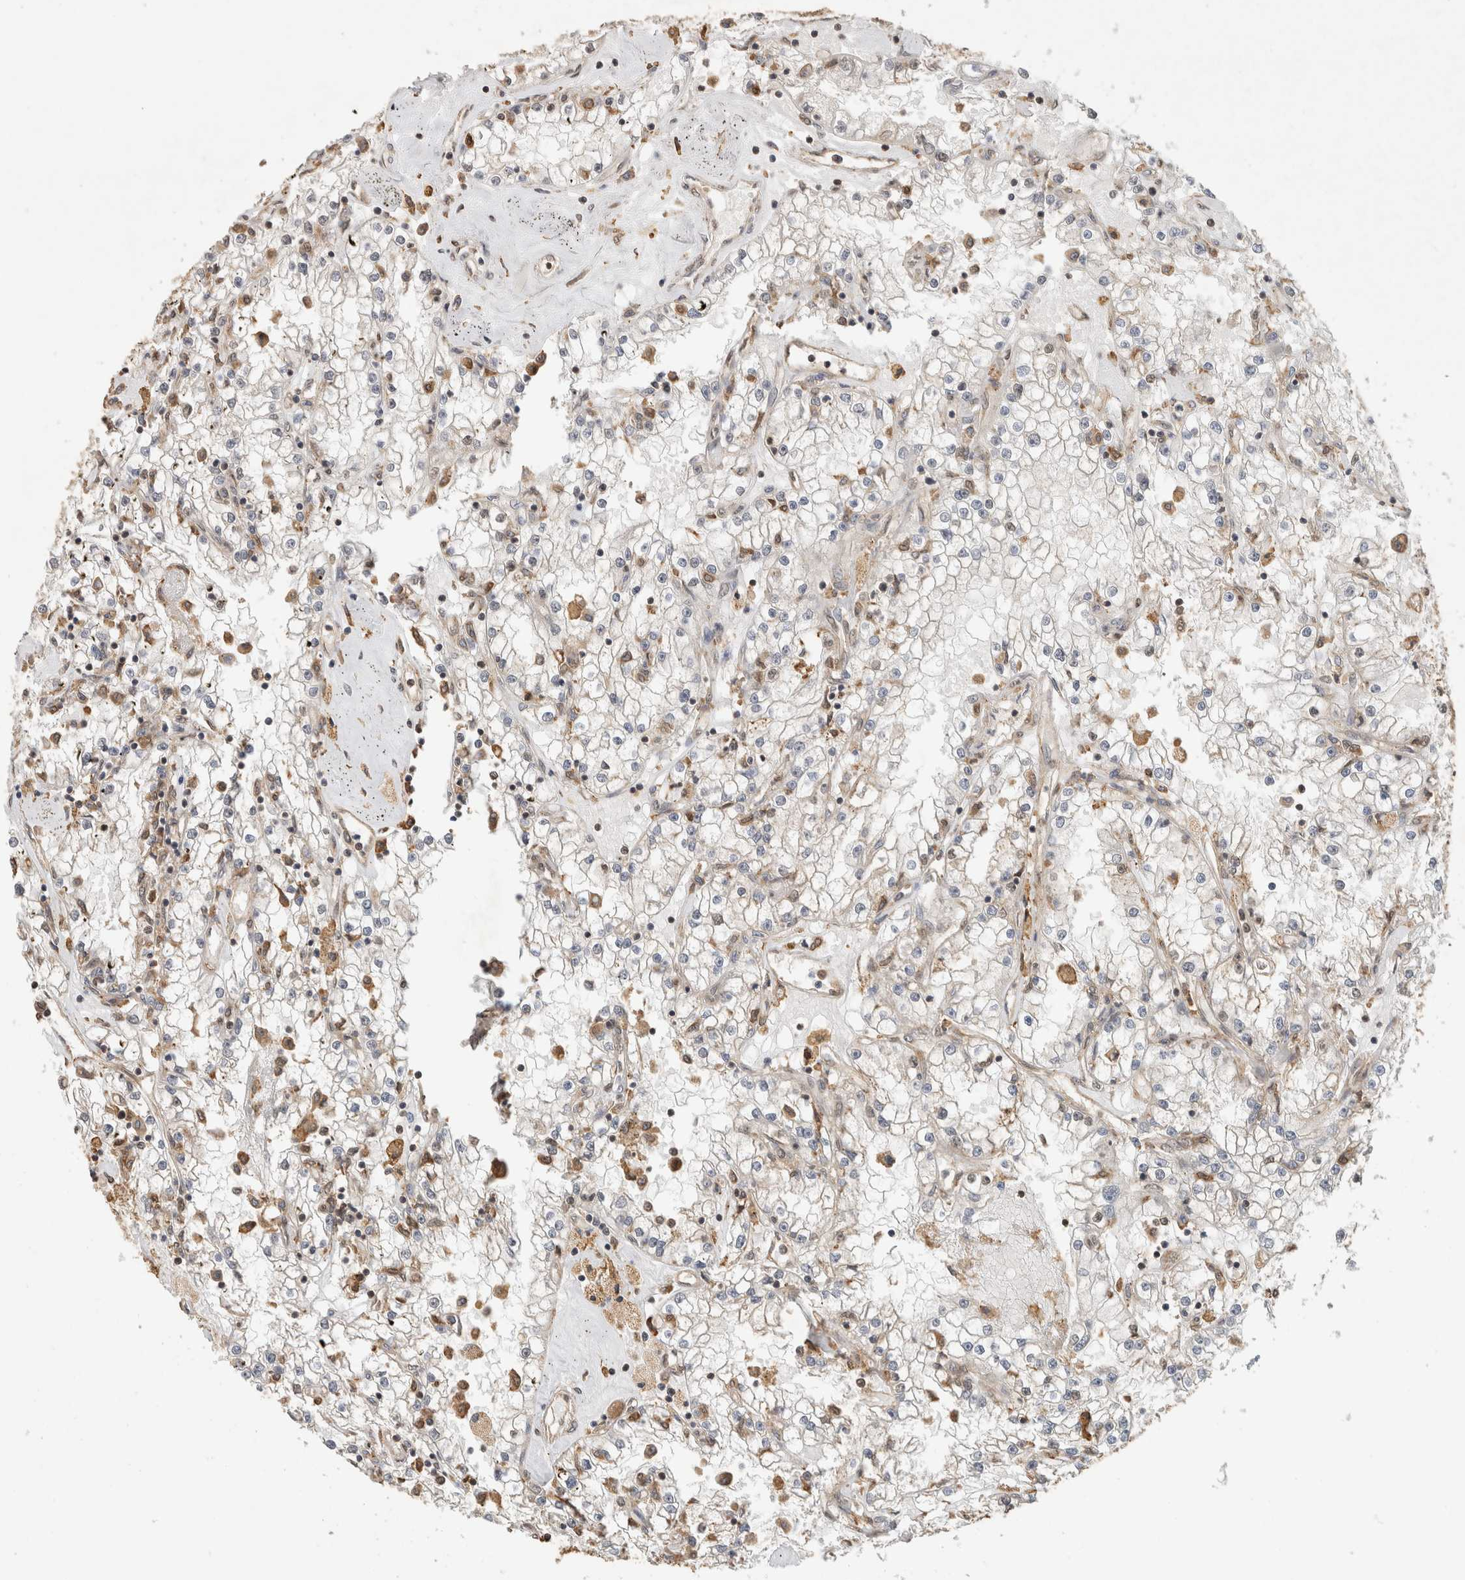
{"staining": {"intensity": "moderate", "quantity": "25%-75%", "location": "cytoplasmic/membranous,nuclear"}, "tissue": "renal cancer", "cell_type": "Tumor cells", "image_type": "cancer", "snomed": [{"axis": "morphology", "description": "Adenocarcinoma, NOS"}, {"axis": "topography", "description": "Kidney"}], "caption": "A photomicrograph of human renal adenocarcinoma stained for a protein demonstrates moderate cytoplasmic/membranous and nuclear brown staining in tumor cells. (brown staining indicates protein expression, while blue staining denotes nuclei).", "gene": "C1orf21", "patient": {"sex": "male", "age": 56}}